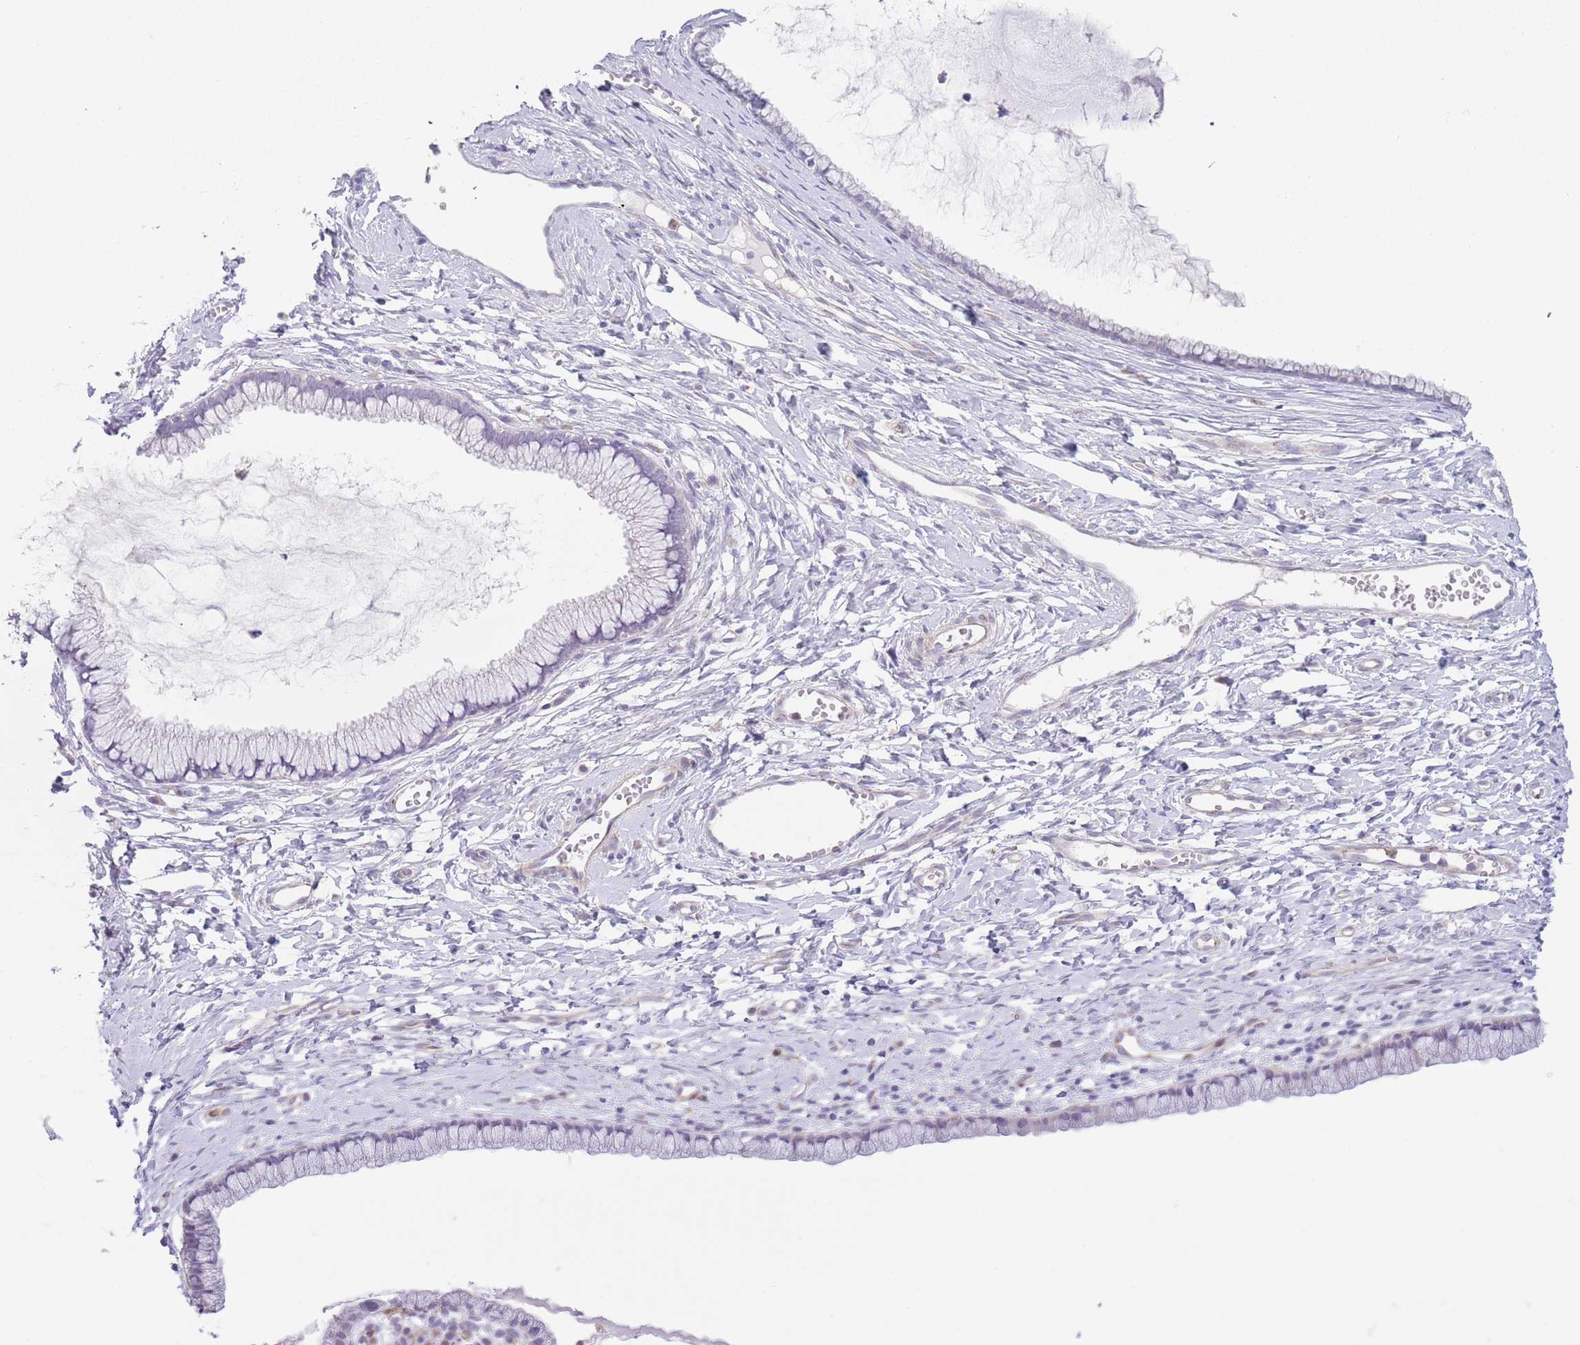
{"staining": {"intensity": "negative", "quantity": "none", "location": "none"}, "tissue": "cervix", "cell_type": "Glandular cells", "image_type": "normal", "snomed": [{"axis": "morphology", "description": "Normal tissue, NOS"}, {"axis": "topography", "description": "Cervix"}], "caption": "Normal cervix was stained to show a protein in brown. There is no significant expression in glandular cells. (DAB IHC visualized using brightfield microscopy, high magnification).", "gene": "C20orf96", "patient": {"sex": "female", "age": 40}}